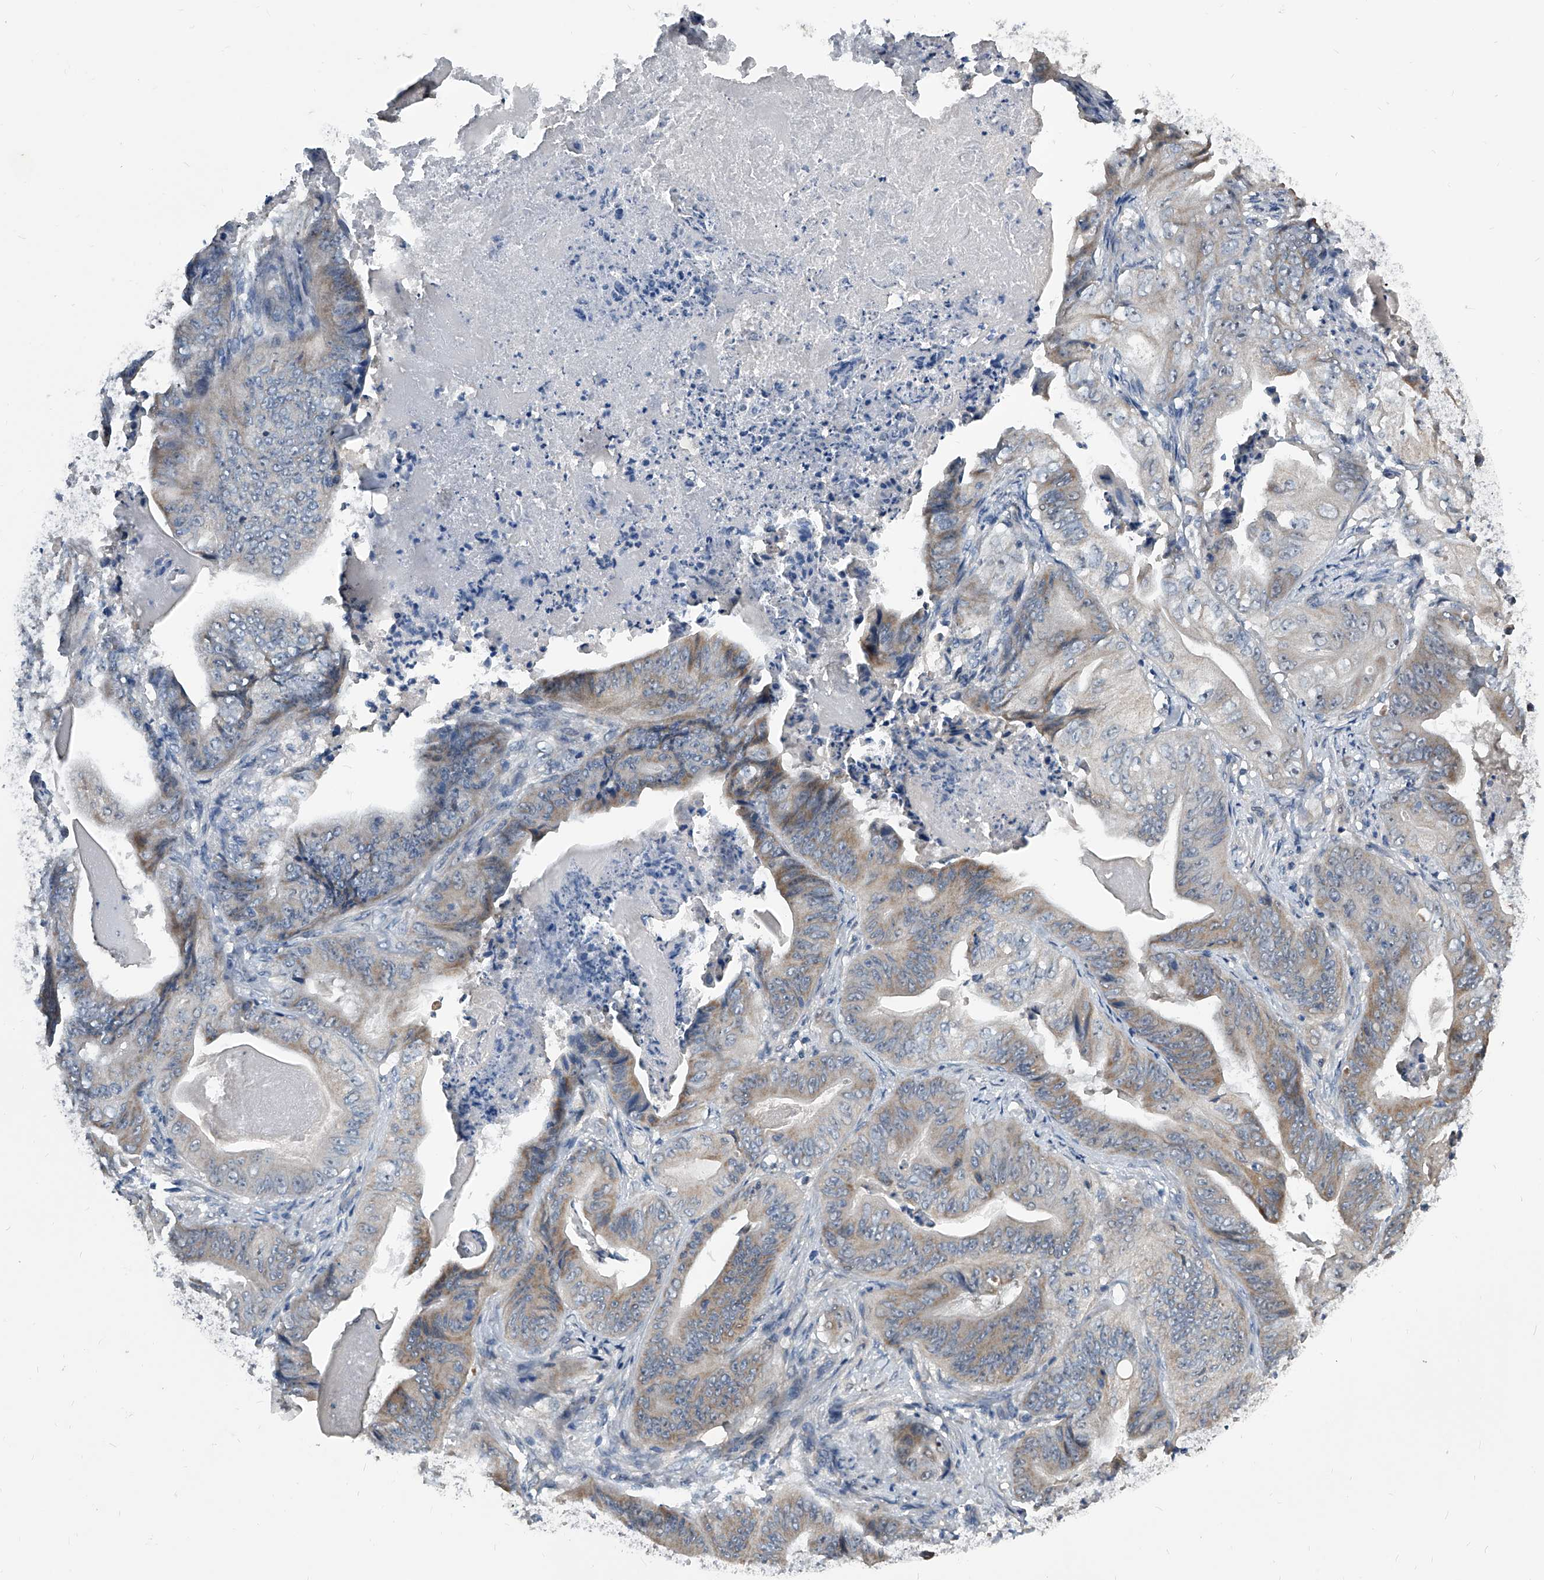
{"staining": {"intensity": "weak", "quantity": "25%-75%", "location": "cytoplasmic/membranous"}, "tissue": "stomach cancer", "cell_type": "Tumor cells", "image_type": "cancer", "snomed": [{"axis": "morphology", "description": "Adenocarcinoma, NOS"}, {"axis": "topography", "description": "Stomach"}], "caption": "Stomach adenocarcinoma was stained to show a protein in brown. There is low levels of weak cytoplasmic/membranous staining in approximately 25%-75% of tumor cells.", "gene": "PHACTR1", "patient": {"sex": "female", "age": 73}}